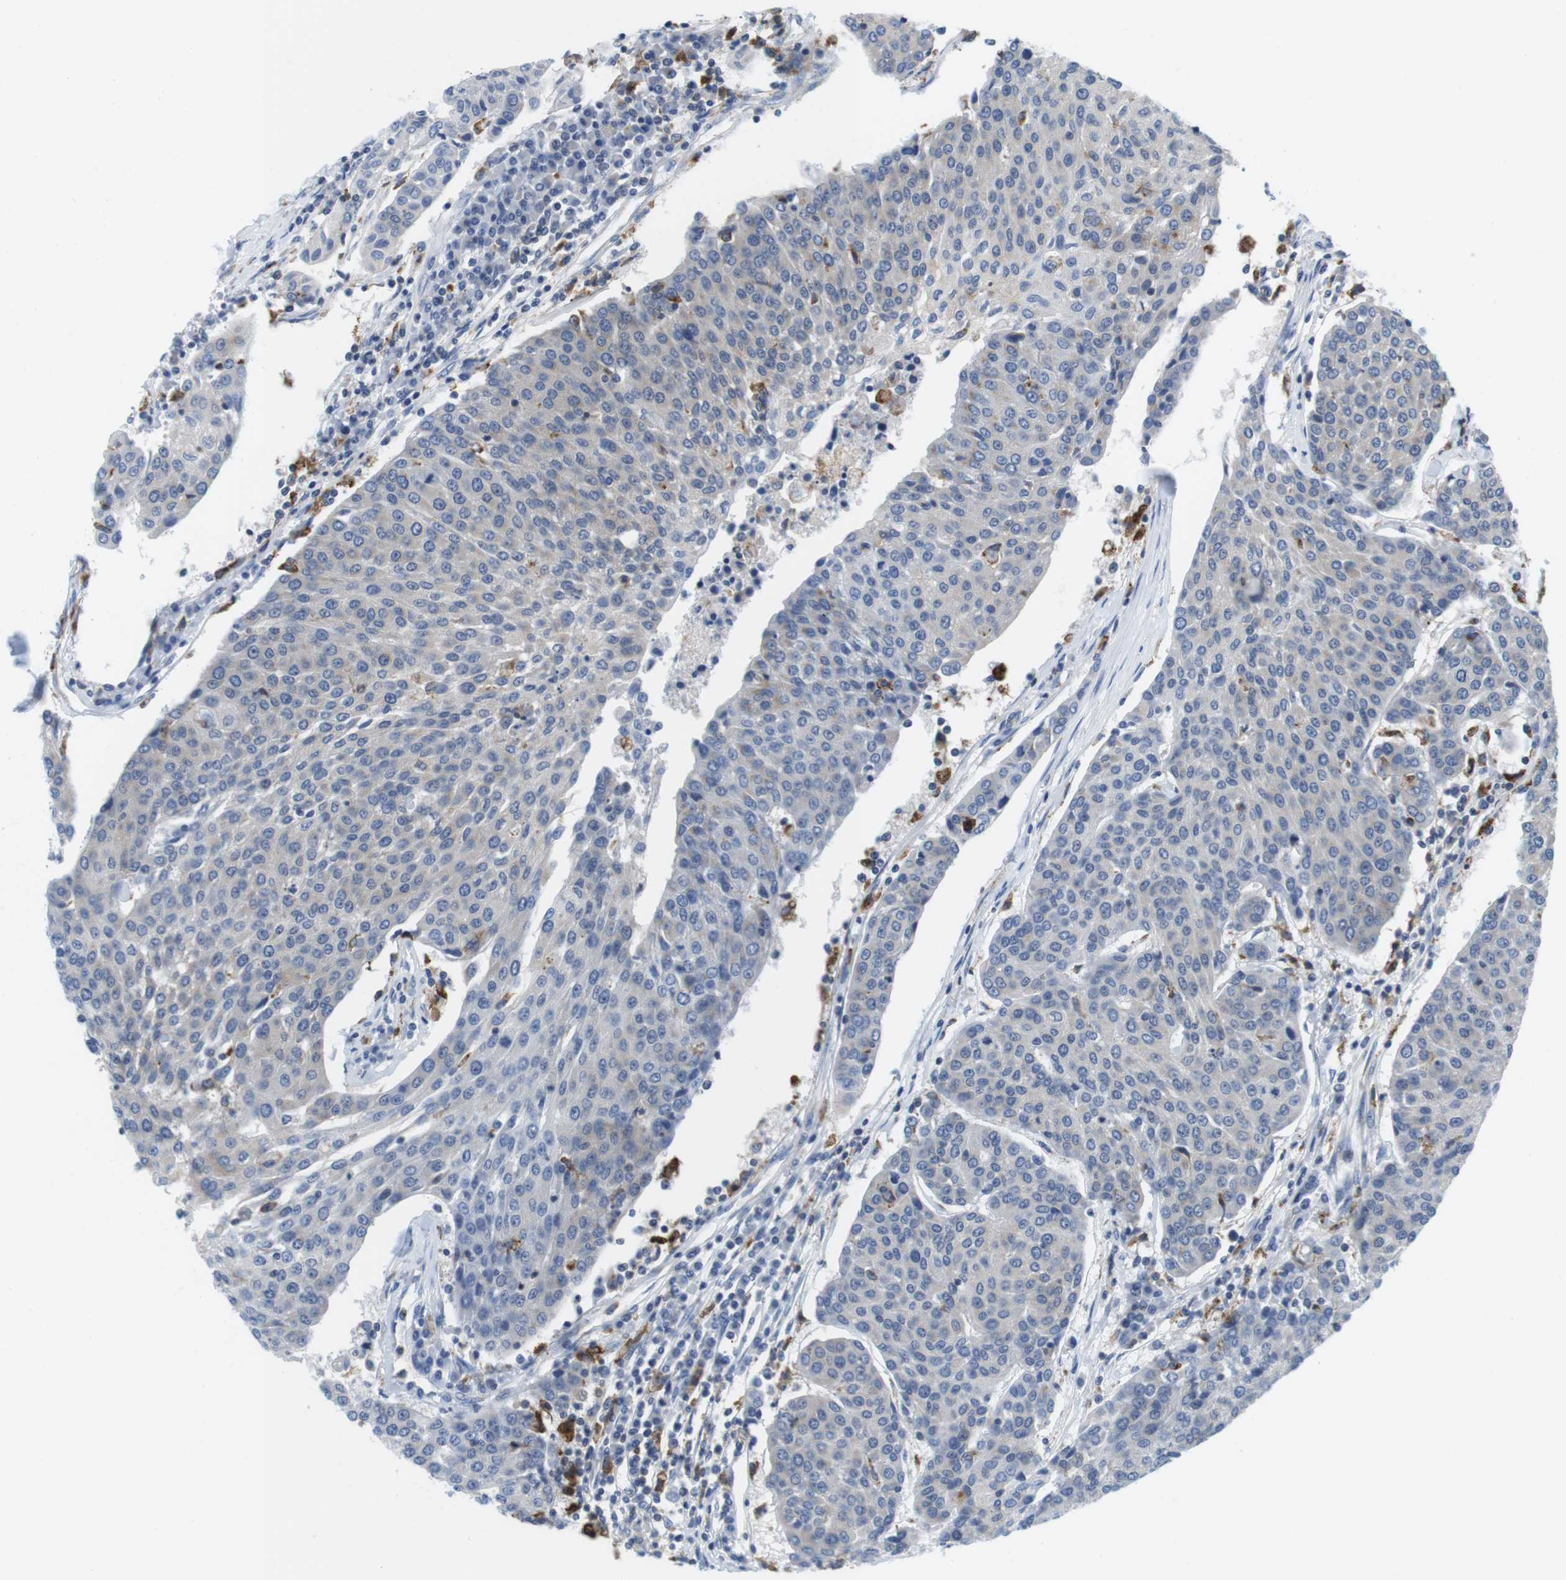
{"staining": {"intensity": "negative", "quantity": "none", "location": "none"}, "tissue": "urothelial cancer", "cell_type": "Tumor cells", "image_type": "cancer", "snomed": [{"axis": "morphology", "description": "Urothelial carcinoma, High grade"}, {"axis": "topography", "description": "Urinary bladder"}], "caption": "Micrograph shows no significant protein expression in tumor cells of high-grade urothelial carcinoma. (Brightfield microscopy of DAB (3,3'-diaminobenzidine) immunohistochemistry (IHC) at high magnification).", "gene": "CNGA2", "patient": {"sex": "female", "age": 85}}